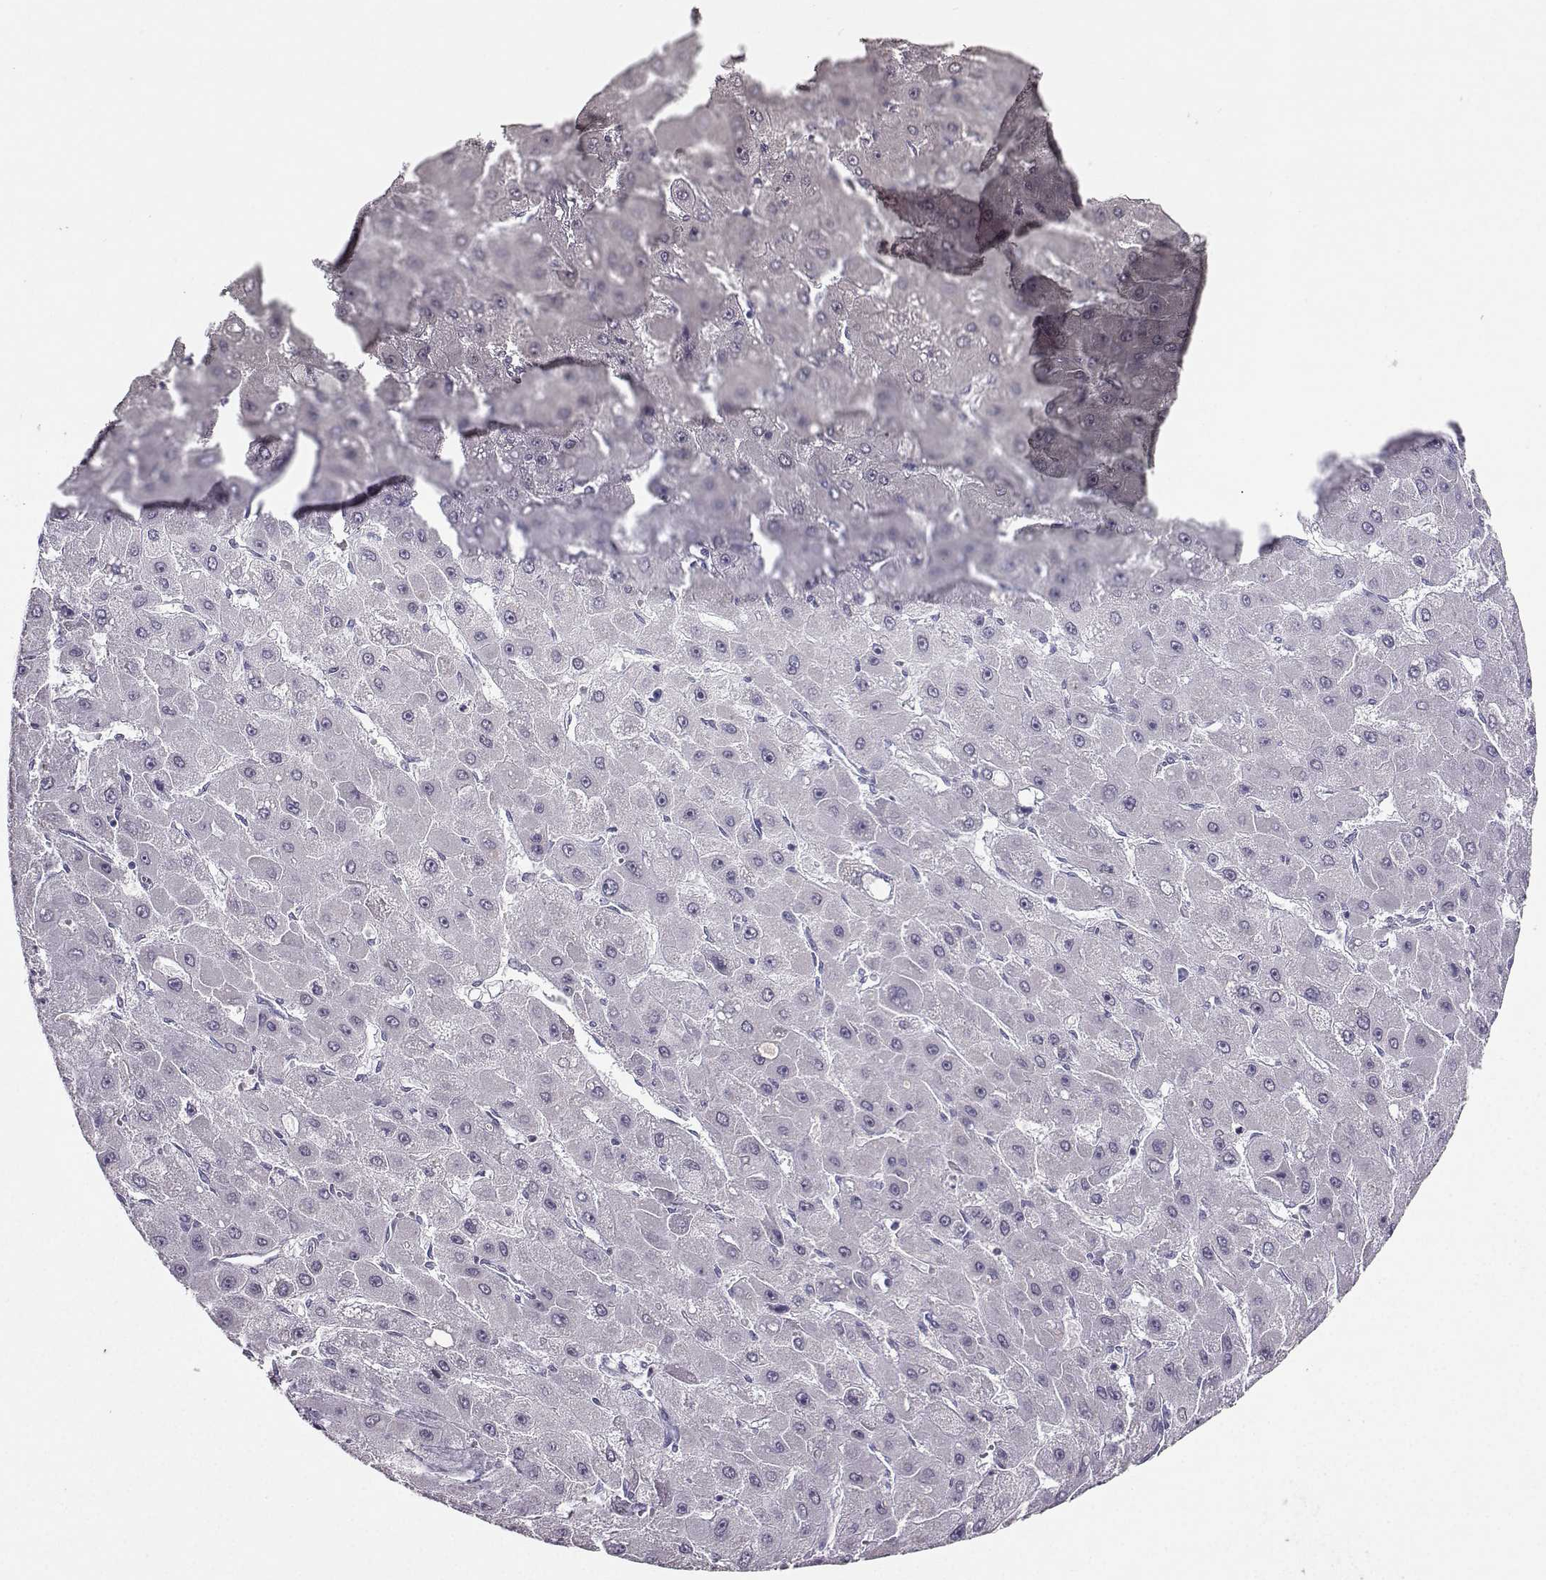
{"staining": {"intensity": "negative", "quantity": "none", "location": "none"}, "tissue": "liver cancer", "cell_type": "Tumor cells", "image_type": "cancer", "snomed": [{"axis": "morphology", "description": "Carcinoma, Hepatocellular, NOS"}, {"axis": "topography", "description": "Liver"}], "caption": "The immunohistochemistry photomicrograph has no significant expression in tumor cells of hepatocellular carcinoma (liver) tissue.", "gene": "CARTPT", "patient": {"sex": "female", "age": 25}}